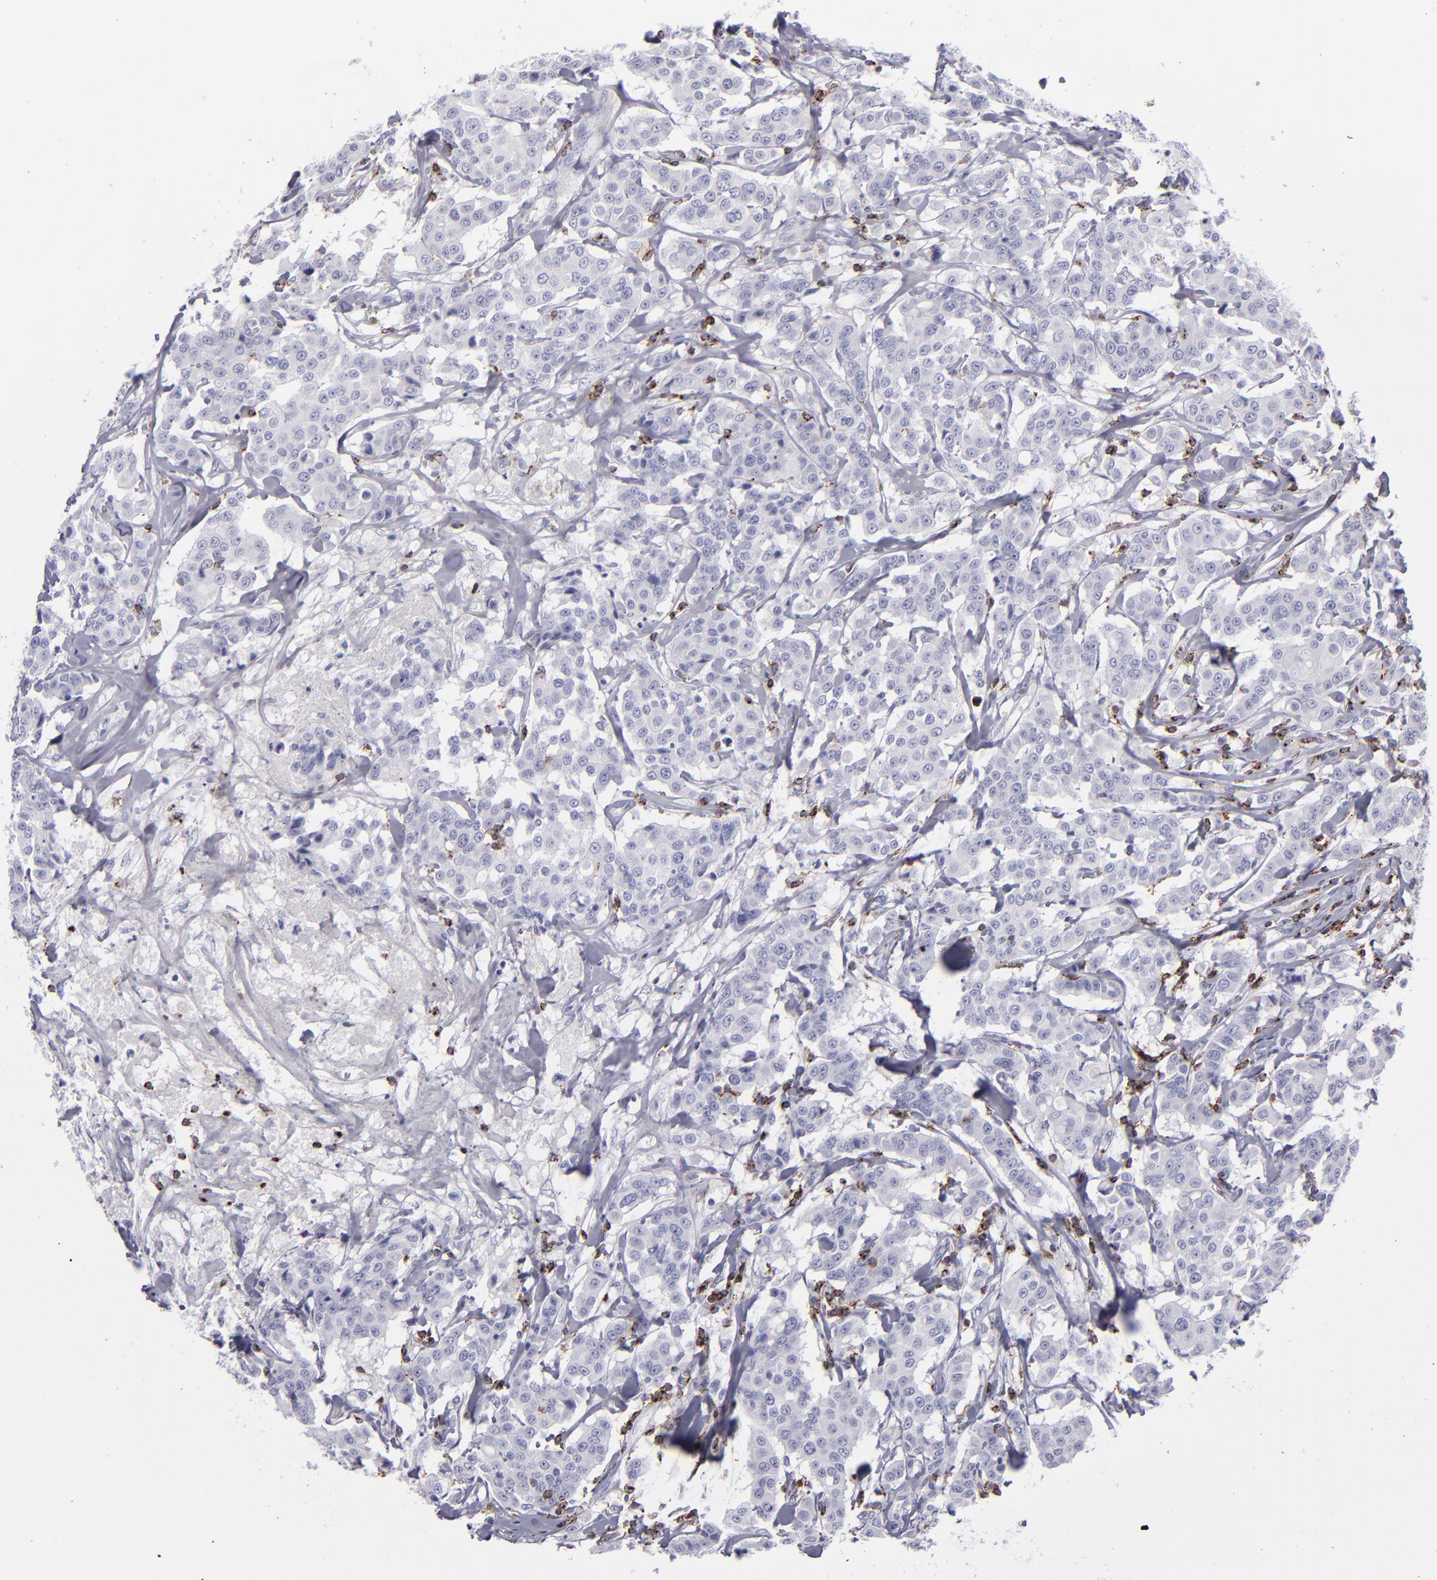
{"staining": {"intensity": "negative", "quantity": "none", "location": "none"}, "tissue": "breast cancer", "cell_type": "Tumor cells", "image_type": "cancer", "snomed": [{"axis": "morphology", "description": "Duct carcinoma"}, {"axis": "topography", "description": "Breast"}], "caption": "This is an IHC photomicrograph of breast intraductal carcinoma. There is no staining in tumor cells.", "gene": "CD2", "patient": {"sex": "female", "age": 27}}